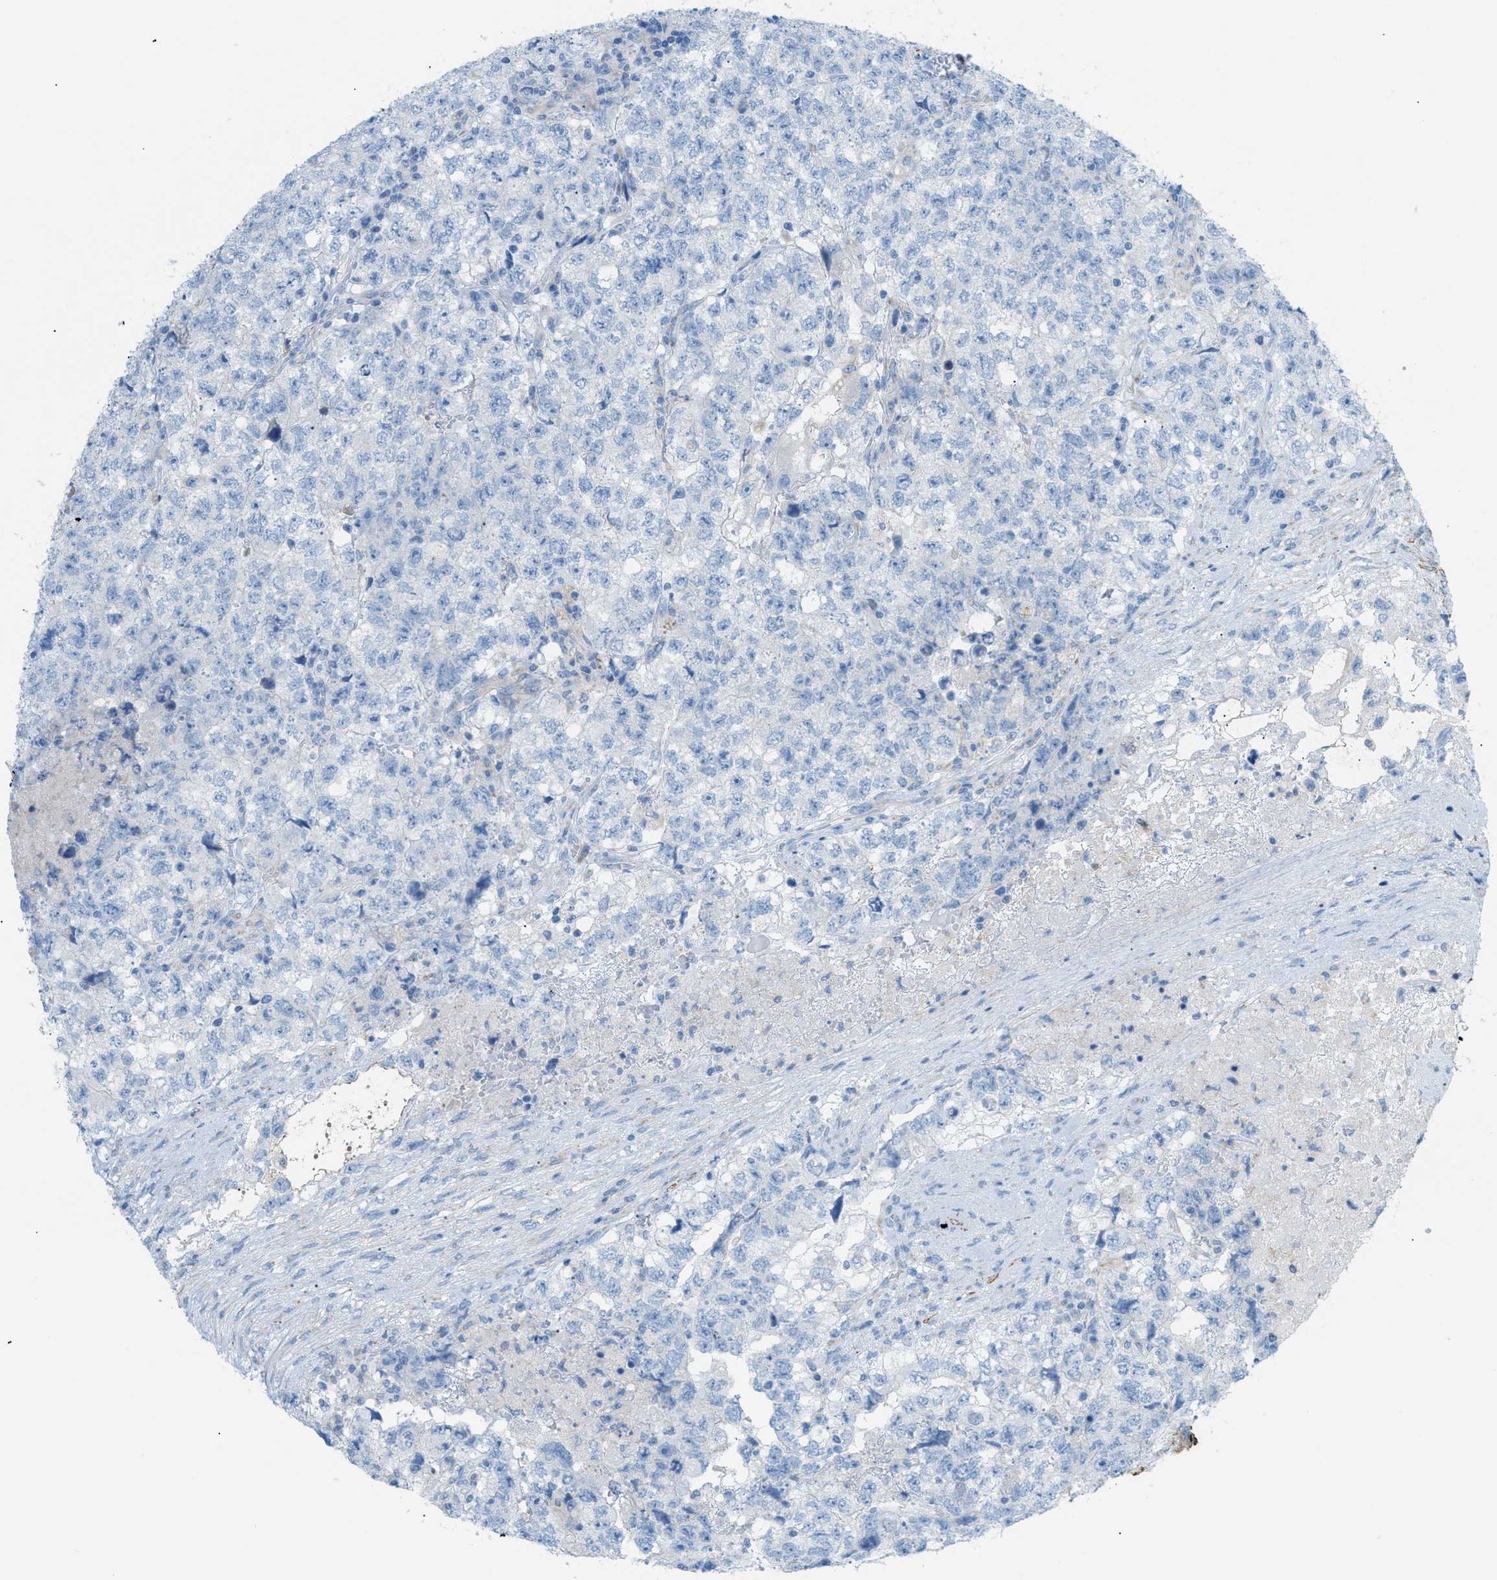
{"staining": {"intensity": "negative", "quantity": "none", "location": "none"}, "tissue": "testis cancer", "cell_type": "Tumor cells", "image_type": "cancer", "snomed": [{"axis": "morphology", "description": "Carcinoma, Embryonal, NOS"}, {"axis": "topography", "description": "Testis"}], "caption": "An immunohistochemistry (IHC) photomicrograph of embryonal carcinoma (testis) is shown. There is no staining in tumor cells of embryonal carcinoma (testis).", "gene": "MYH11", "patient": {"sex": "male", "age": 36}}